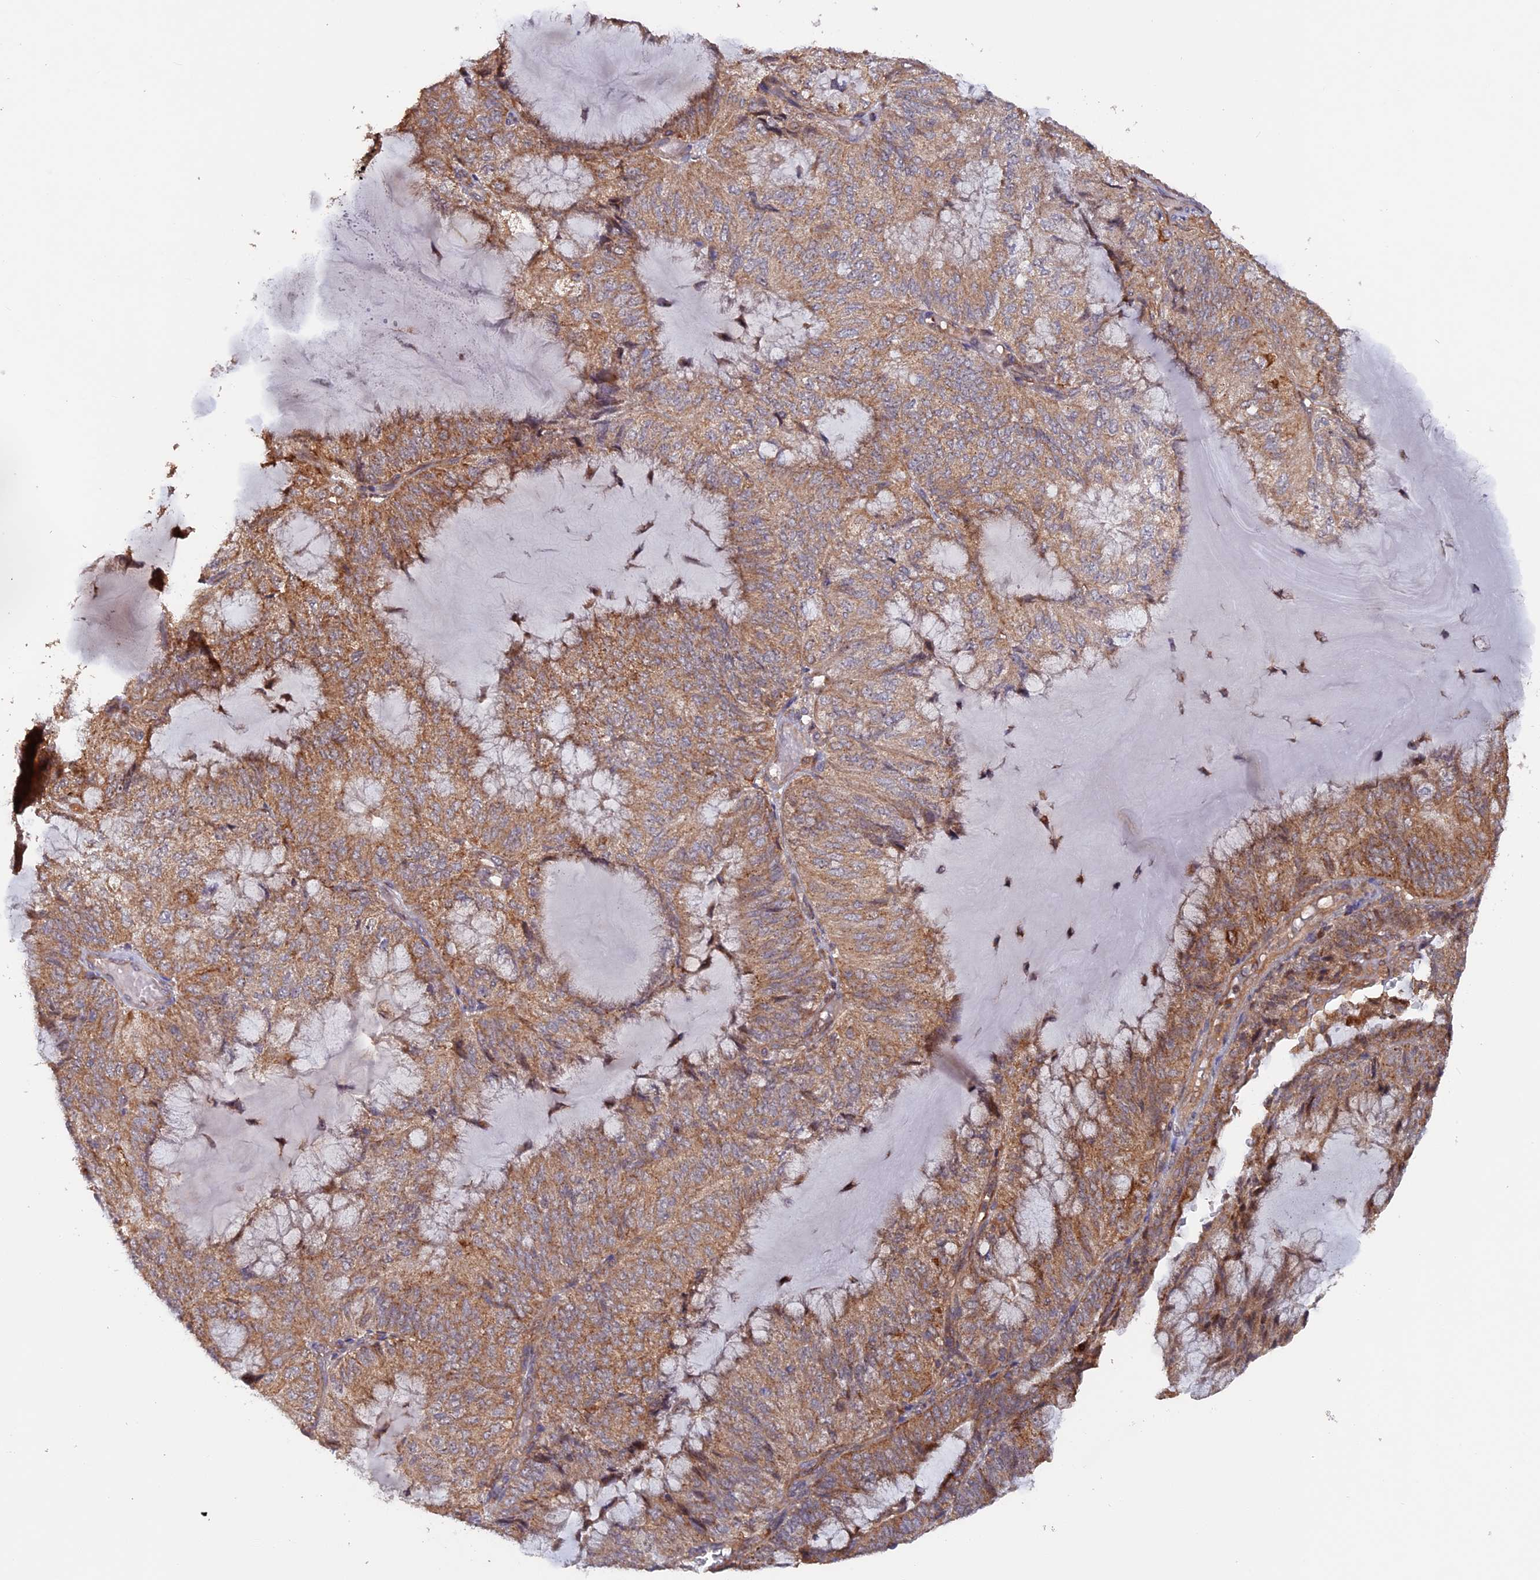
{"staining": {"intensity": "moderate", "quantity": ">75%", "location": "cytoplasmic/membranous"}, "tissue": "endometrial cancer", "cell_type": "Tumor cells", "image_type": "cancer", "snomed": [{"axis": "morphology", "description": "Adenocarcinoma, NOS"}, {"axis": "topography", "description": "Endometrium"}], "caption": "The micrograph shows a brown stain indicating the presence of a protein in the cytoplasmic/membranous of tumor cells in adenocarcinoma (endometrial). (DAB = brown stain, brightfield microscopy at high magnification).", "gene": "FERMT1", "patient": {"sex": "female", "age": 81}}